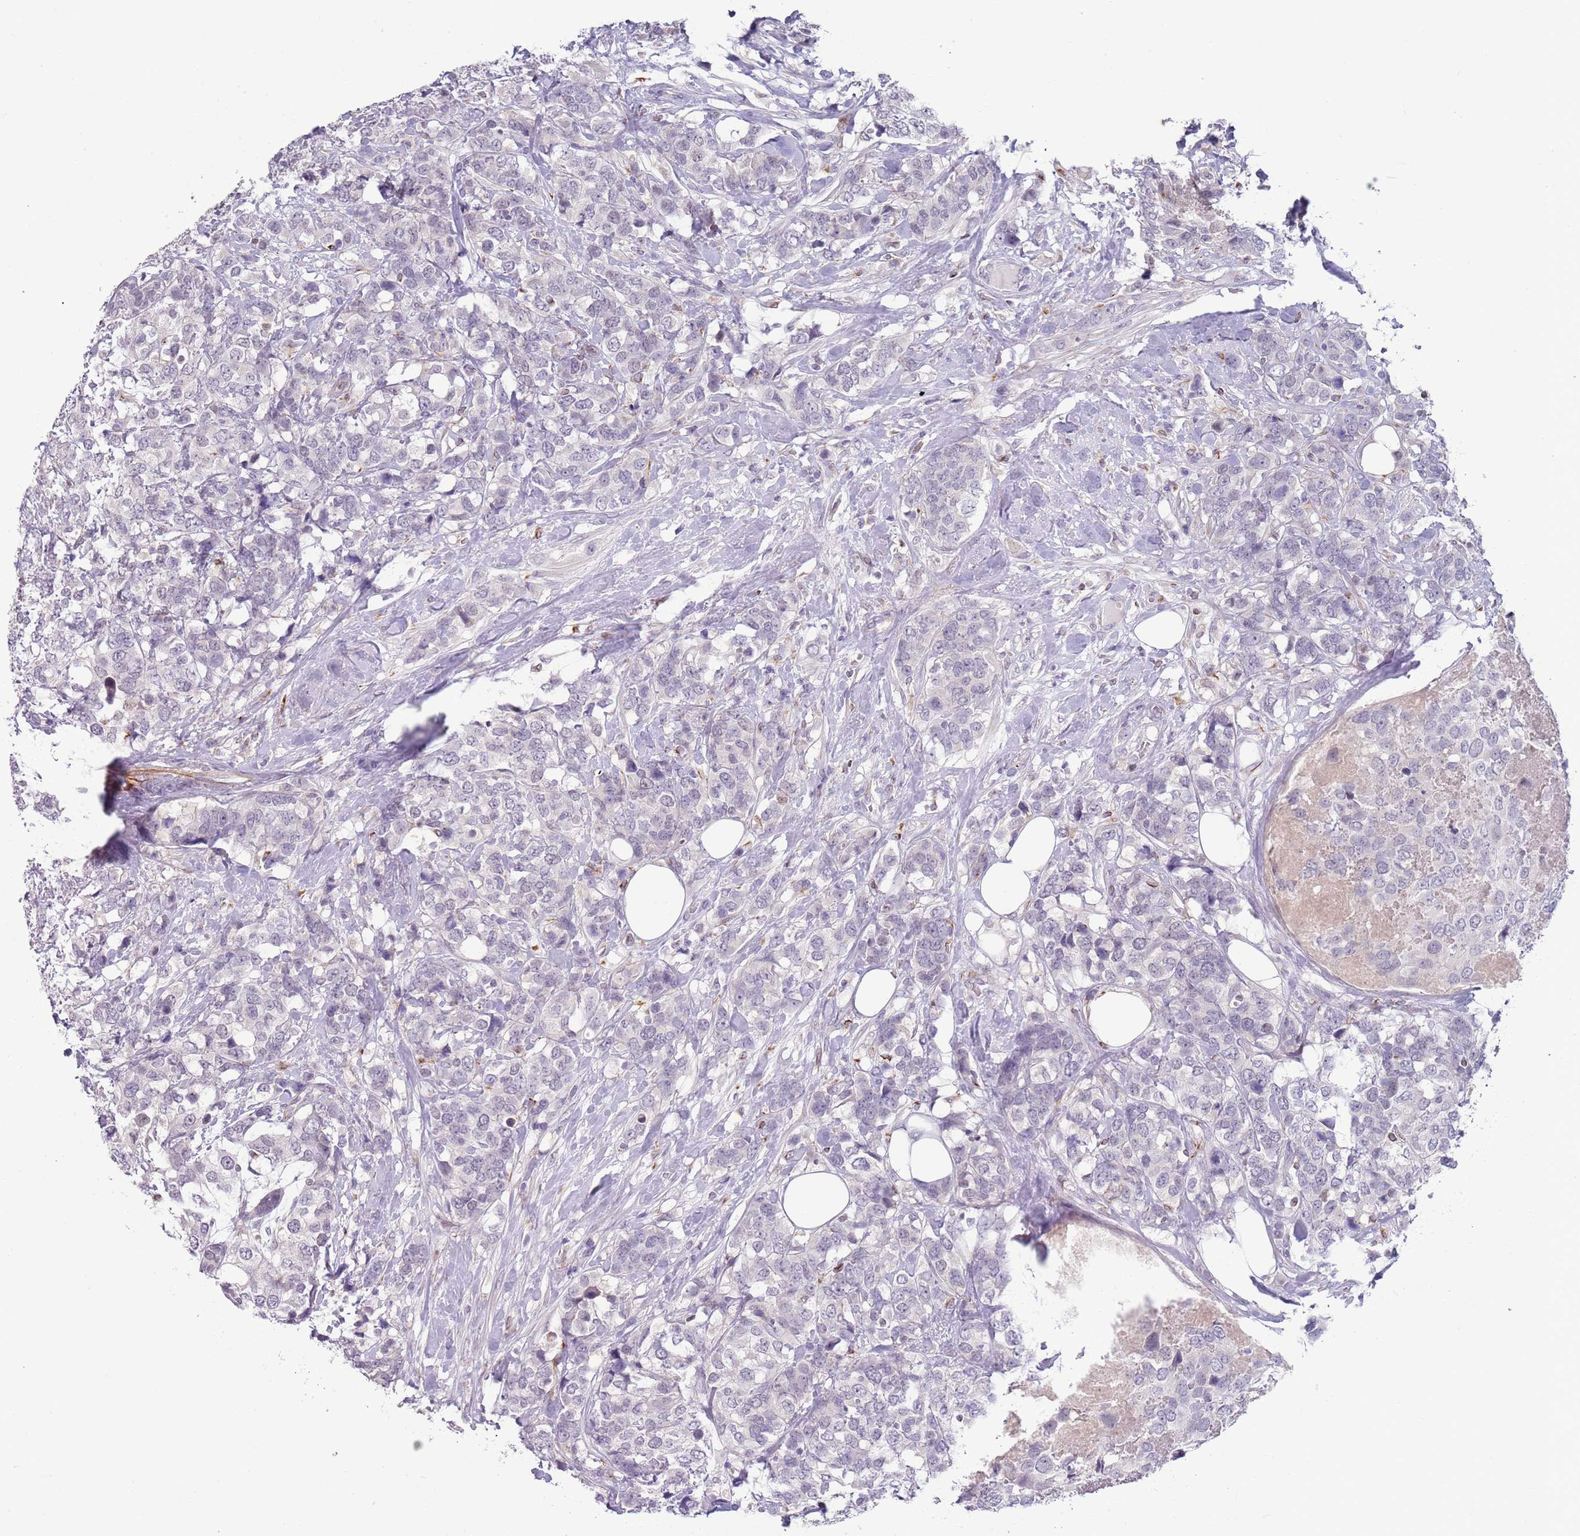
{"staining": {"intensity": "negative", "quantity": "none", "location": "none"}, "tissue": "breast cancer", "cell_type": "Tumor cells", "image_type": "cancer", "snomed": [{"axis": "morphology", "description": "Lobular carcinoma"}, {"axis": "topography", "description": "Breast"}], "caption": "High power microscopy micrograph of an immunohistochemistry image of breast cancer, revealing no significant positivity in tumor cells.", "gene": "NBPF3", "patient": {"sex": "female", "age": 59}}